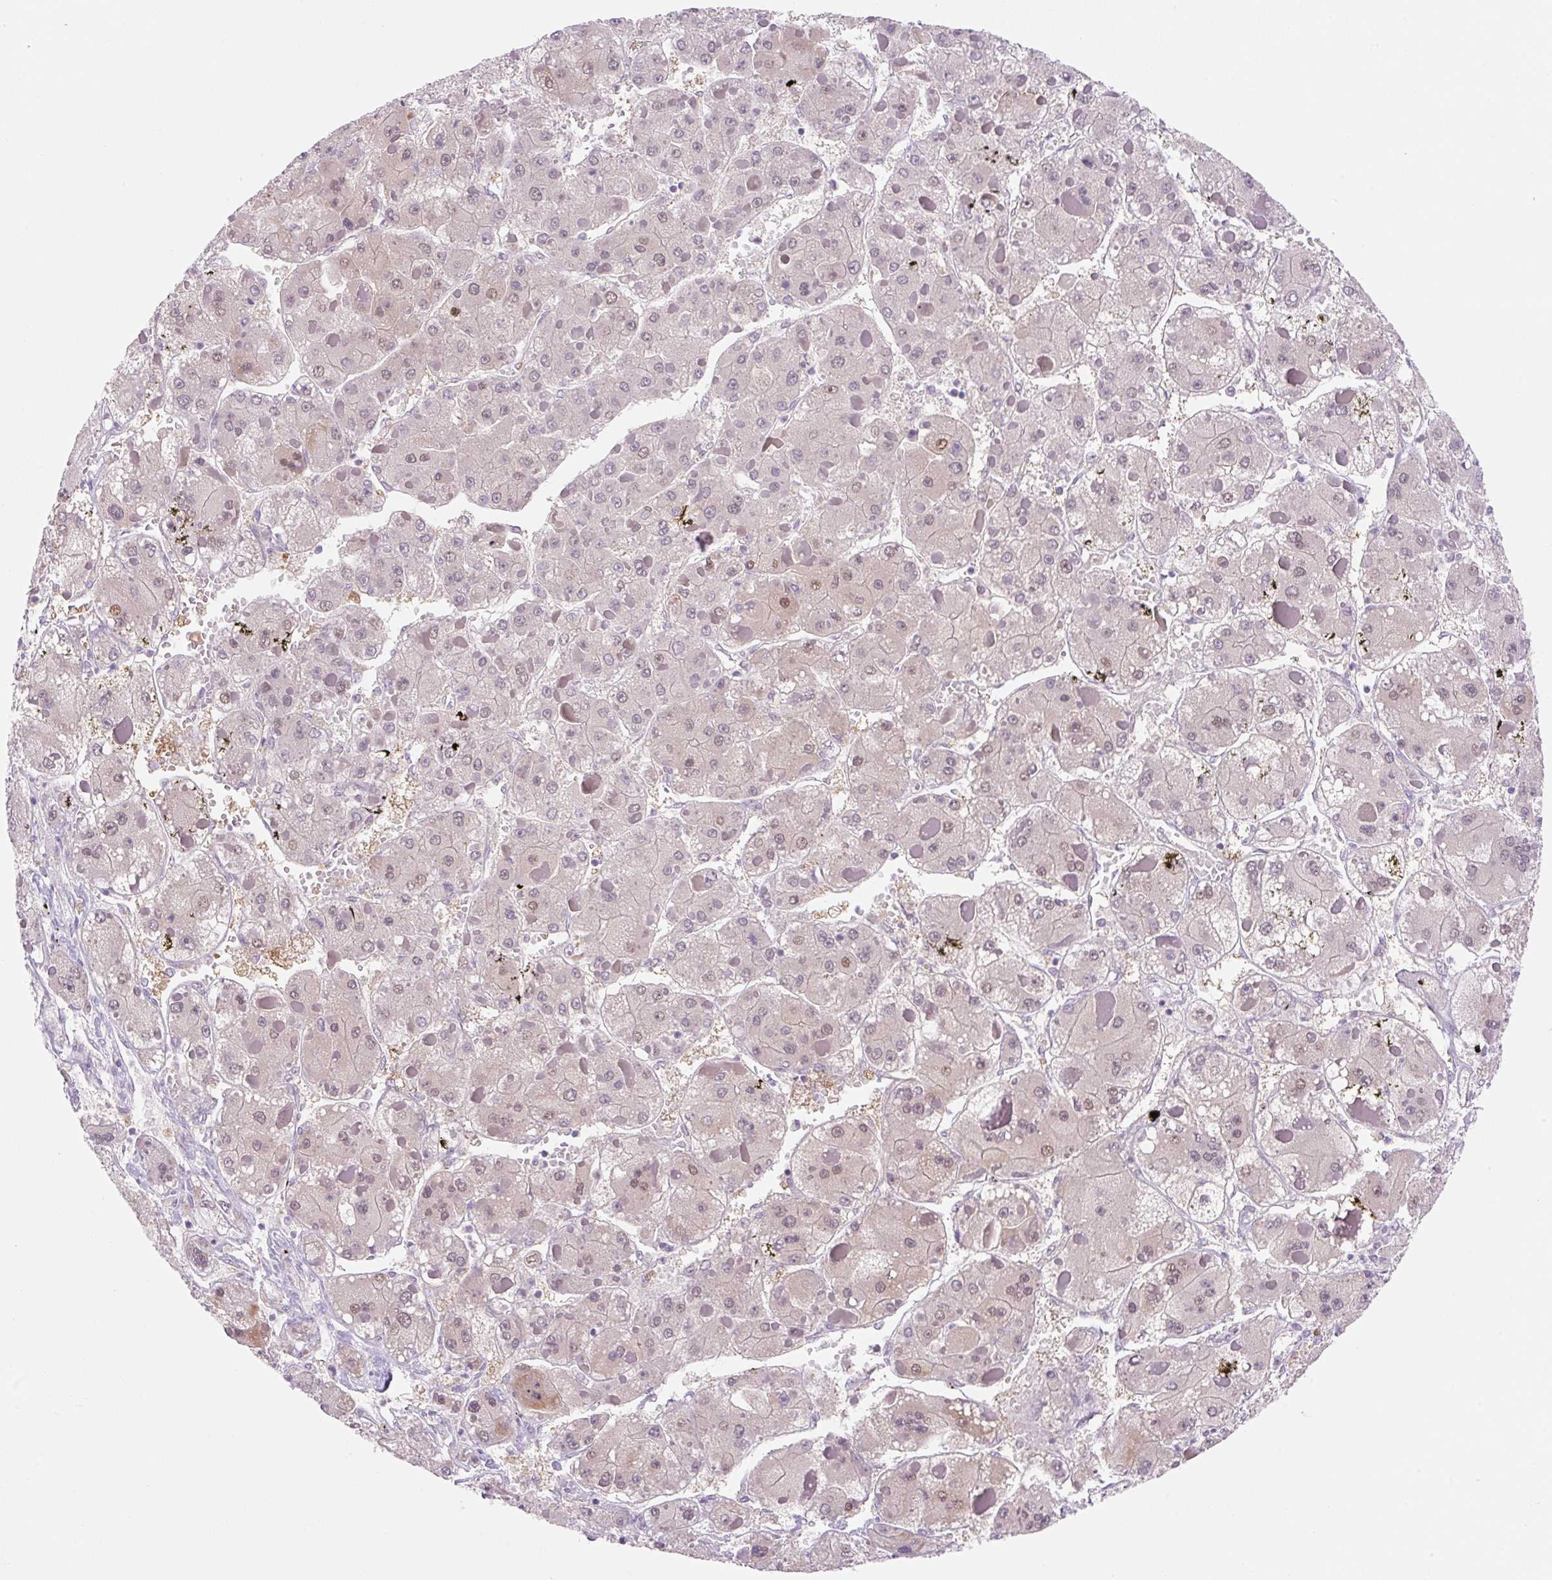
{"staining": {"intensity": "weak", "quantity": "25%-75%", "location": "cytoplasmic/membranous,nuclear"}, "tissue": "liver cancer", "cell_type": "Tumor cells", "image_type": "cancer", "snomed": [{"axis": "morphology", "description": "Carcinoma, Hepatocellular, NOS"}, {"axis": "topography", "description": "Liver"}], "caption": "Human hepatocellular carcinoma (liver) stained with a brown dye demonstrates weak cytoplasmic/membranous and nuclear positive staining in about 25%-75% of tumor cells.", "gene": "SYNE3", "patient": {"sex": "female", "age": 73}}